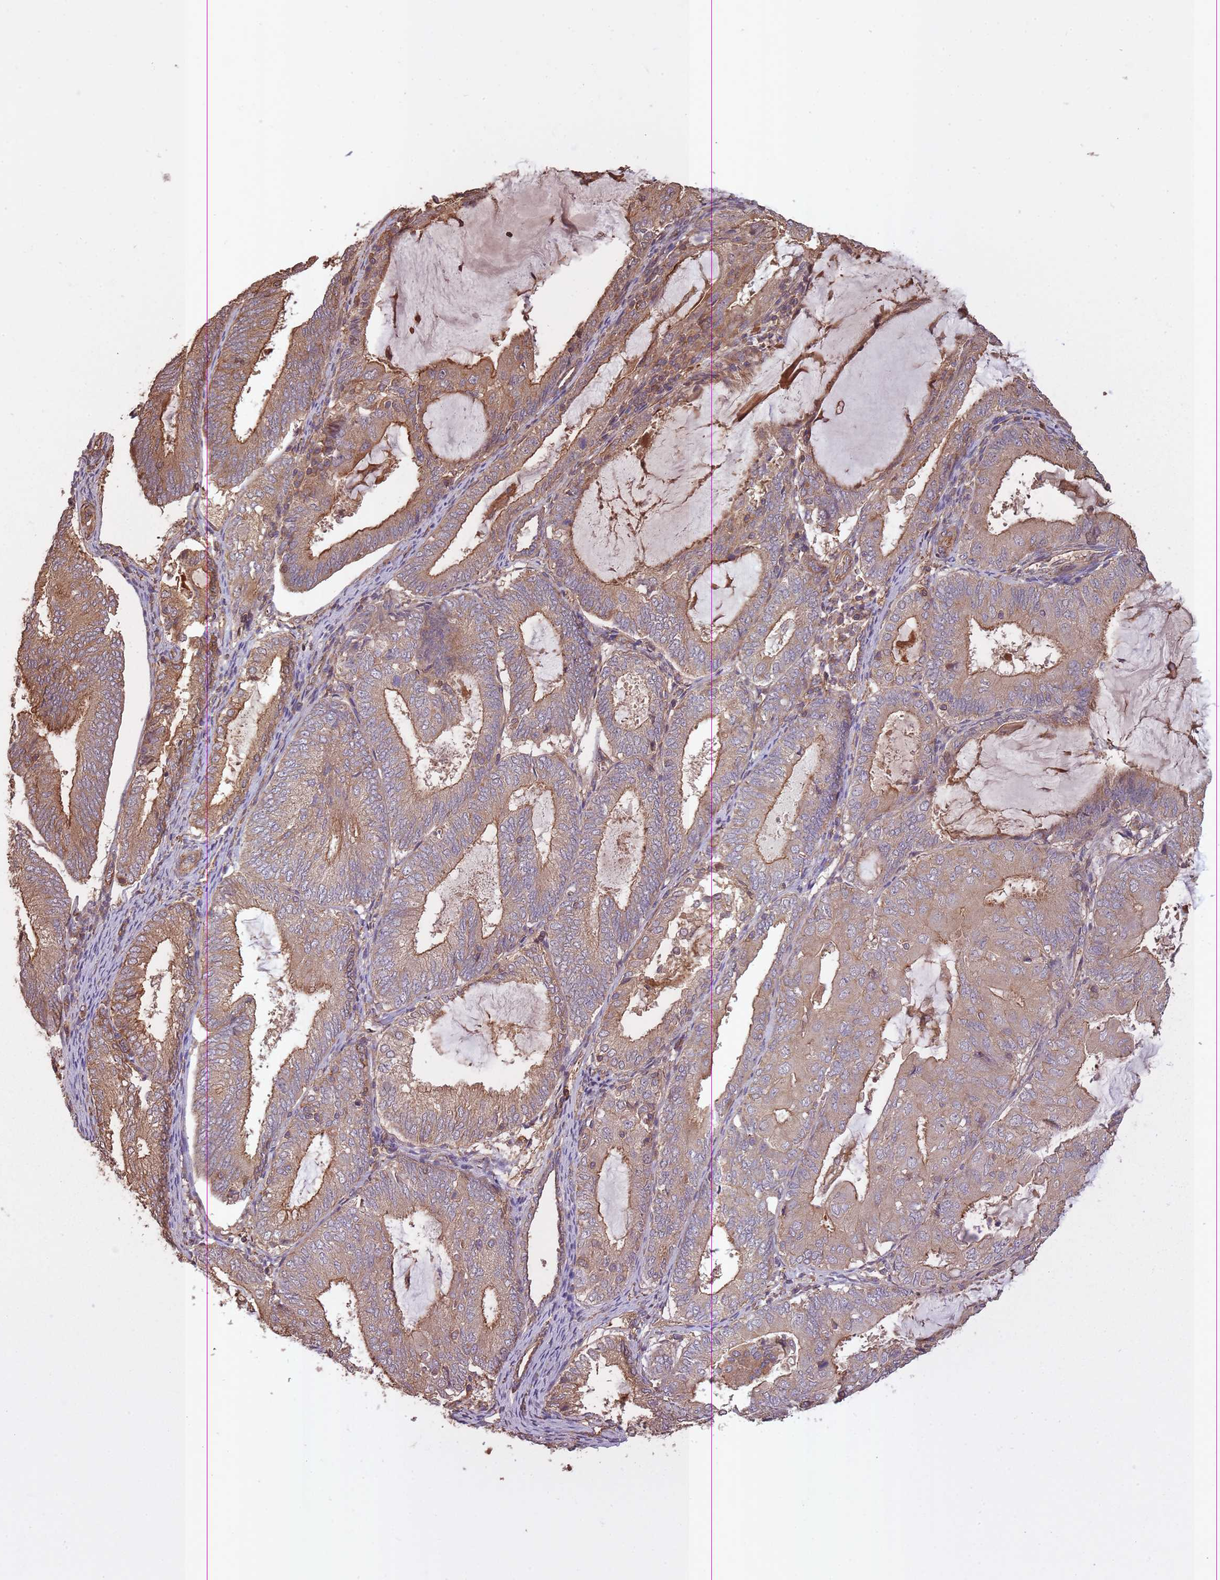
{"staining": {"intensity": "moderate", "quantity": ">75%", "location": "cytoplasmic/membranous"}, "tissue": "endometrial cancer", "cell_type": "Tumor cells", "image_type": "cancer", "snomed": [{"axis": "morphology", "description": "Adenocarcinoma, NOS"}, {"axis": "topography", "description": "Endometrium"}], "caption": "Immunohistochemistry of human endometrial adenocarcinoma demonstrates medium levels of moderate cytoplasmic/membranous expression in about >75% of tumor cells.", "gene": "ARMH3", "patient": {"sex": "female", "age": 81}}